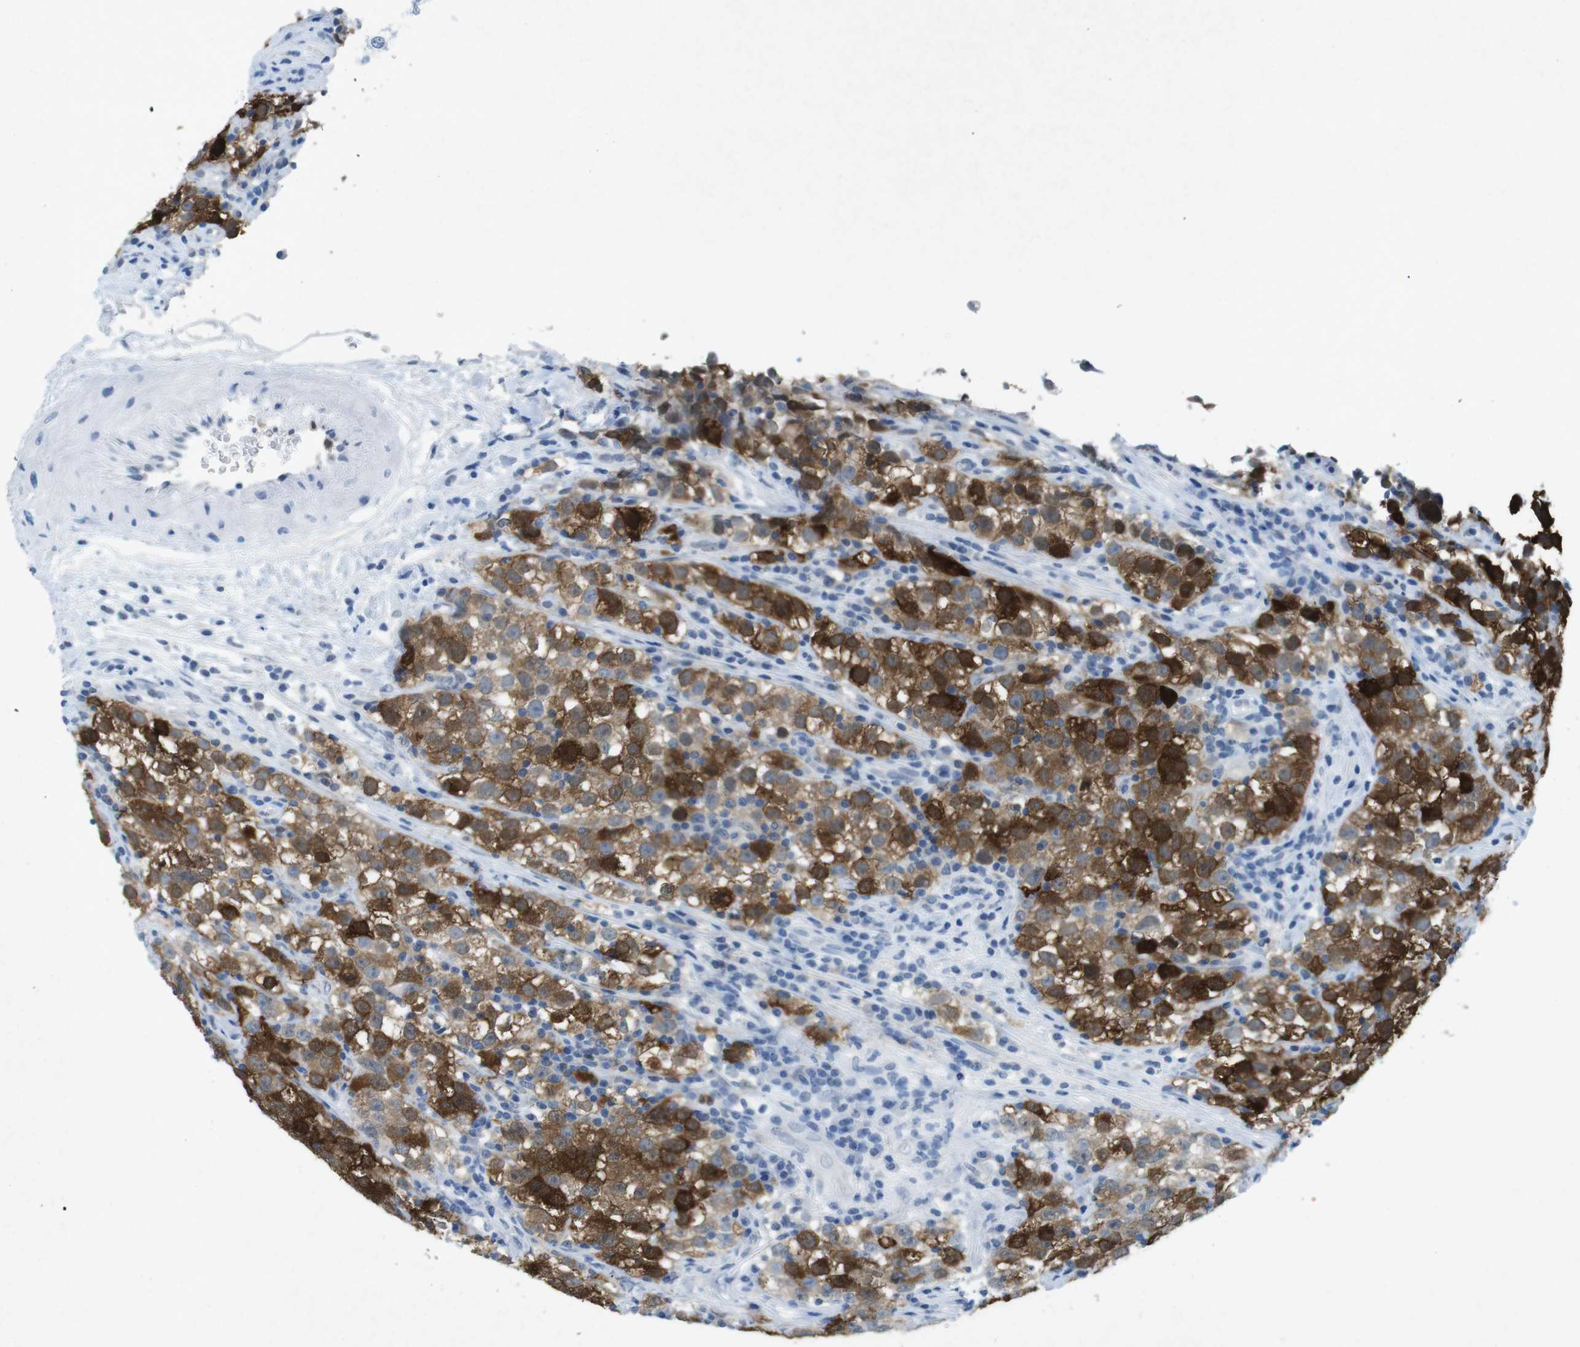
{"staining": {"intensity": "strong", "quantity": ">75%", "location": "cytoplasmic/membranous"}, "tissue": "testis cancer", "cell_type": "Tumor cells", "image_type": "cancer", "snomed": [{"axis": "morphology", "description": "Seminoma, NOS"}, {"axis": "topography", "description": "Testis"}], "caption": "Protein staining reveals strong cytoplasmic/membranous expression in about >75% of tumor cells in testis cancer.", "gene": "CTAG1B", "patient": {"sex": "male", "age": 22}}